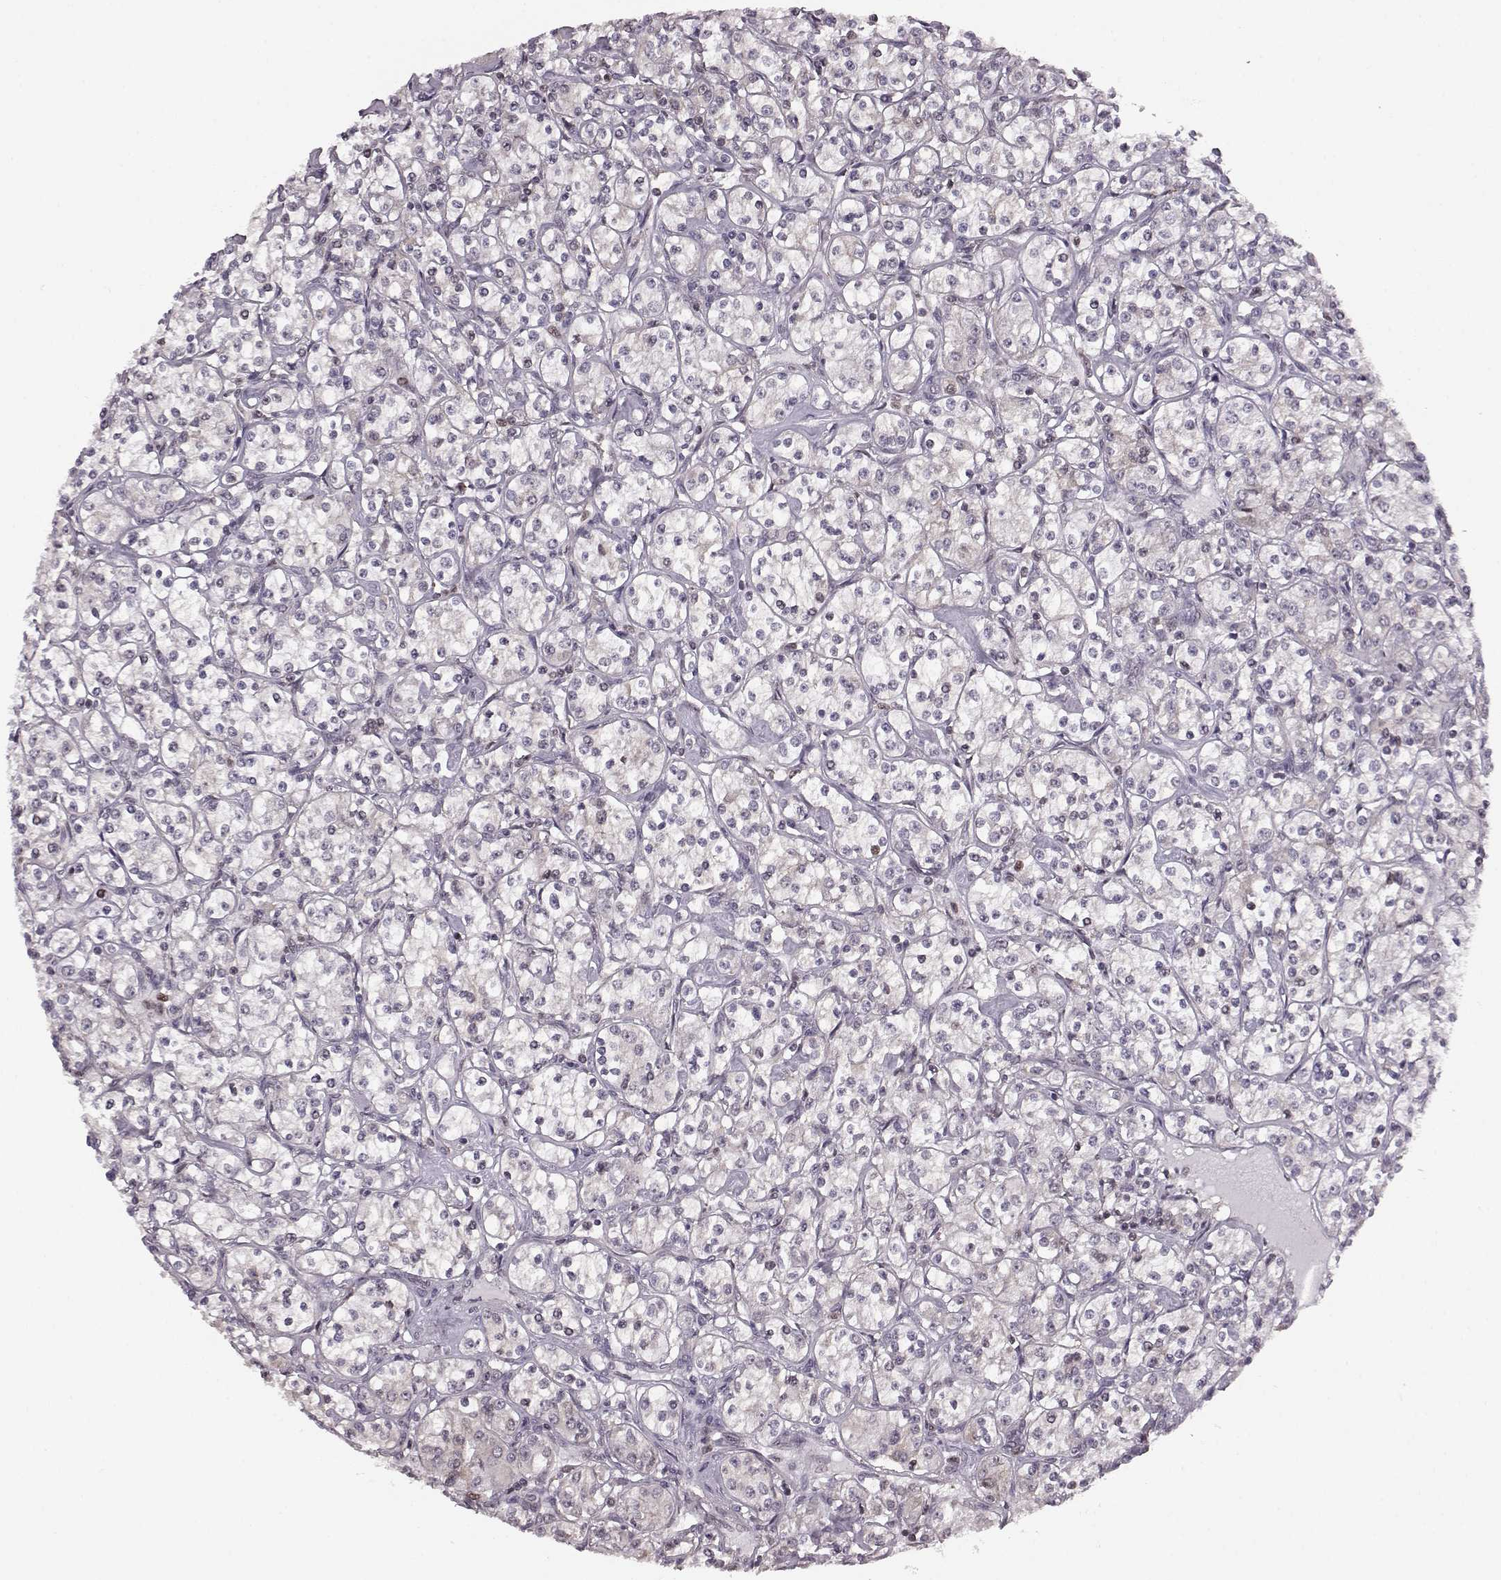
{"staining": {"intensity": "weak", "quantity": "<25%", "location": "nuclear"}, "tissue": "renal cancer", "cell_type": "Tumor cells", "image_type": "cancer", "snomed": [{"axis": "morphology", "description": "Adenocarcinoma, NOS"}, {"axis": "topography", "description": "Kidney"}], "caption": "A photomicrograph of human renal adenocarcinoma is negative for staining in tumor cells.", "gene": "KLF6", "patient": {"sex": "male", "age": 77}}